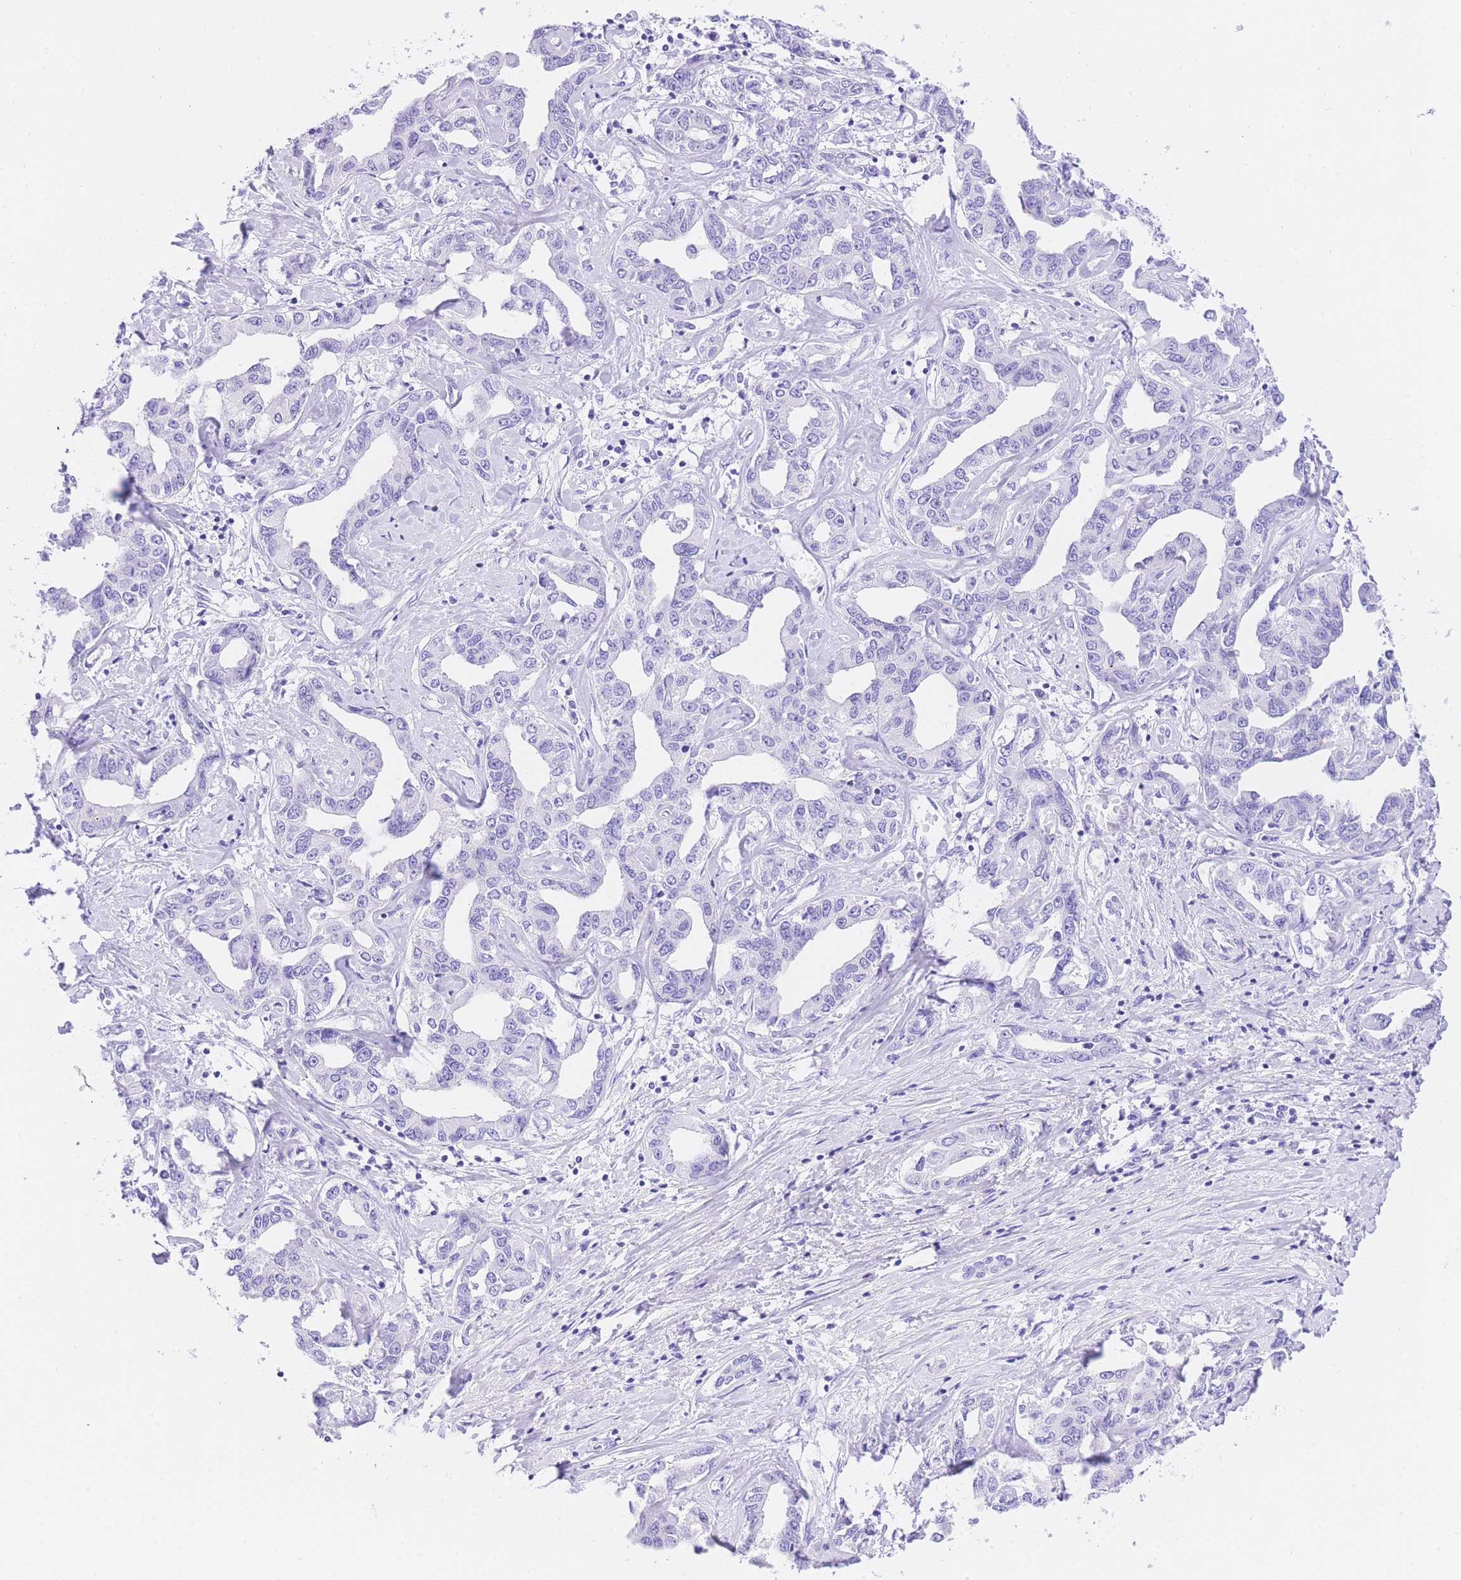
{"staining": {"intensity": "negative", "quantity": "none", "location": "none"}, "tissue": "liver cancer", "cell_type": "Tumor cells", "image_type": "cancer", "snomed": [{"axis": "morphology", "description": "Cholangiocarcinoma"}, {"axis": "topography", "description": "Liver"}], "caption": "A micrograph of cholangiocarcinoma (liver) stained for a protein displays no brown staining in tumor cells.", "gene": "NKD2", "patient": {"sex": "male", "age": 59}}